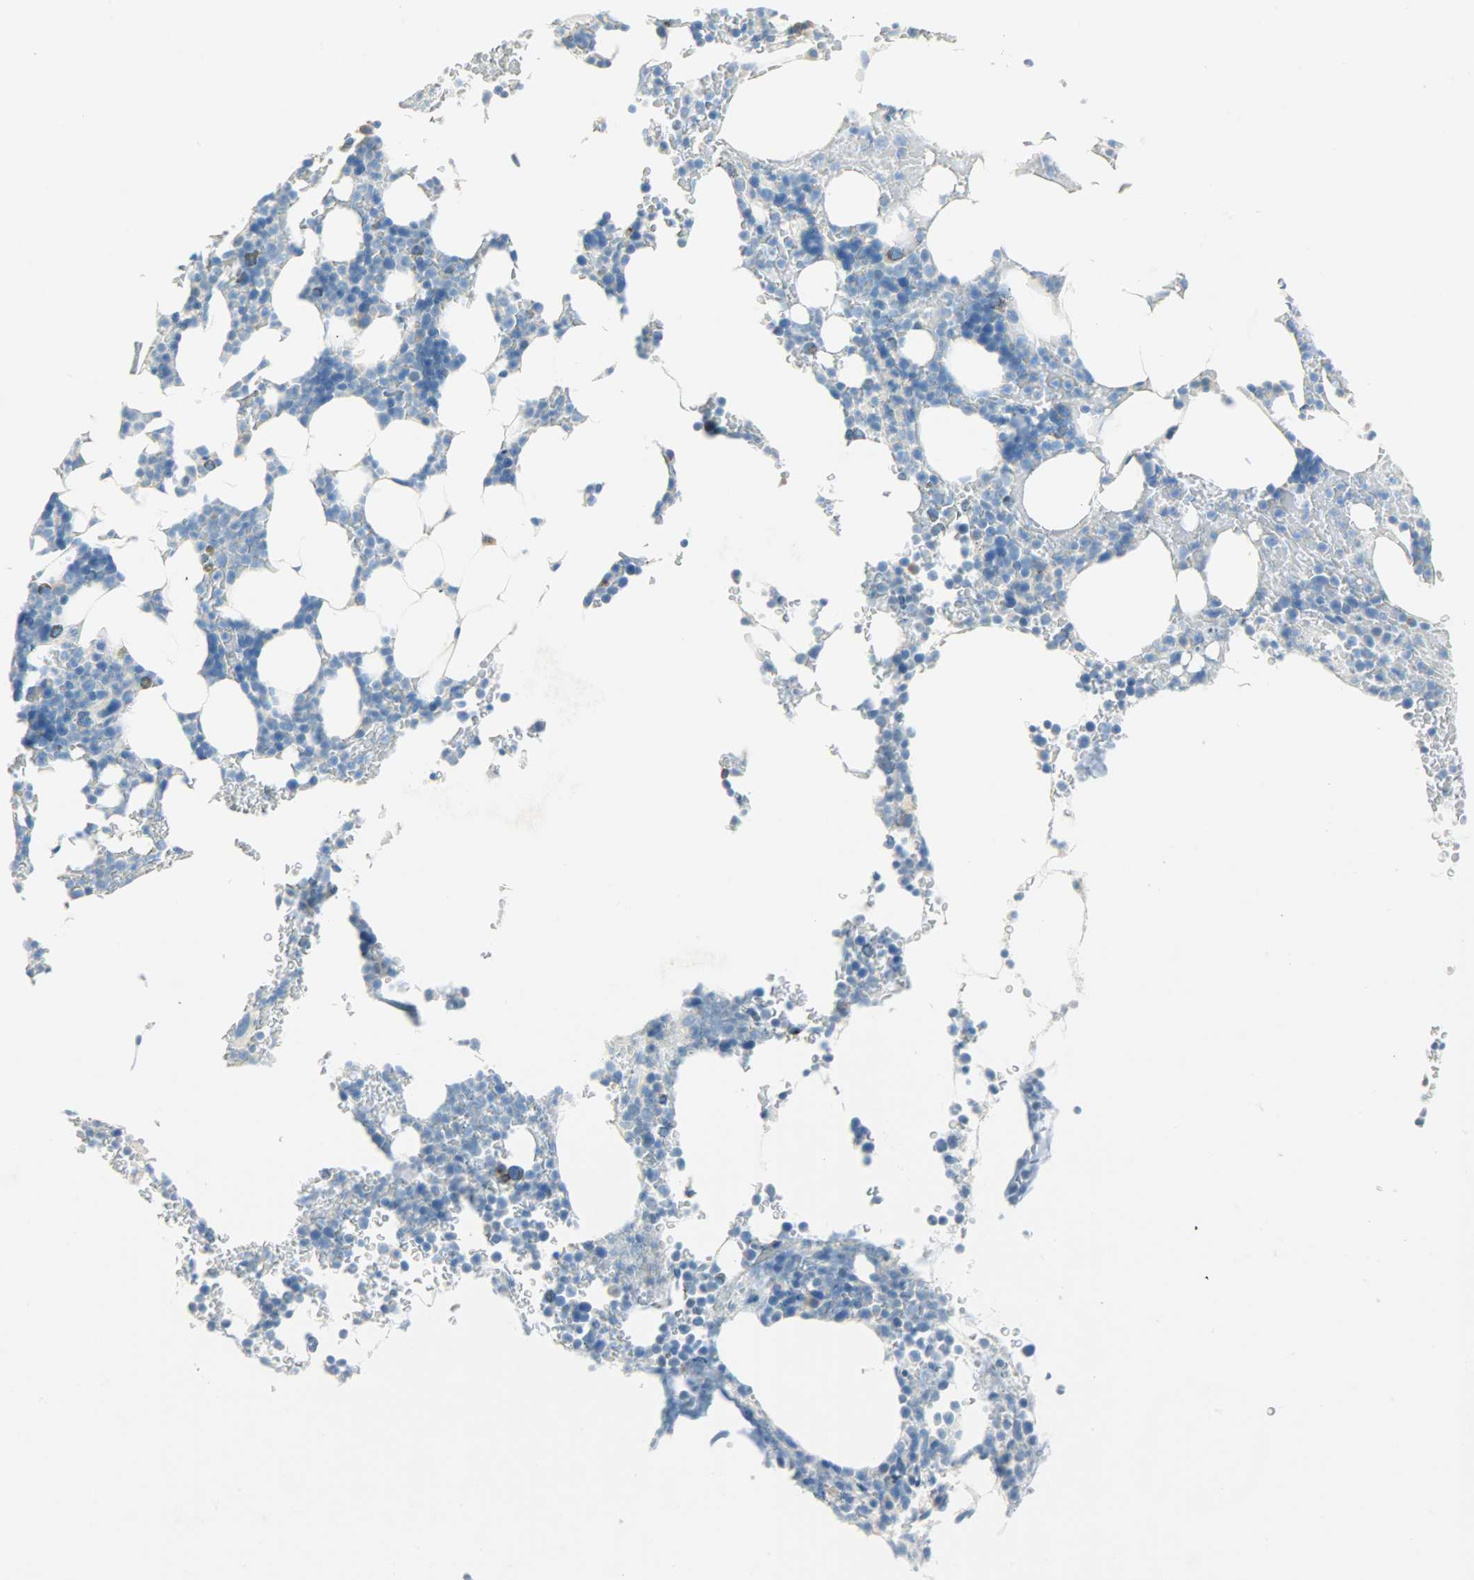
{"staining": {"intensity": "negative", "quantity": "none", "location": "none"}, "tissue": "bone marrow", "cell_type": "Hematopoietic cells", "image_type": "normal", "snomed": [{"axis": "morphology", "description": "Normal tissue, NOS"}, {"axis": "topography", "description": "Bone marrow"}], "caption": "High power microscopy histopathology image of an immunohistochemistry image of unremarkable bone marrow, revealing no significant staining in hematopoietic cells. (DAB (3,3'-diaminobenzidine) immunohistochemistry (IHC), high magnification).", "gene": "PROM1", "patient": {"sex": "female", "age": 66}}